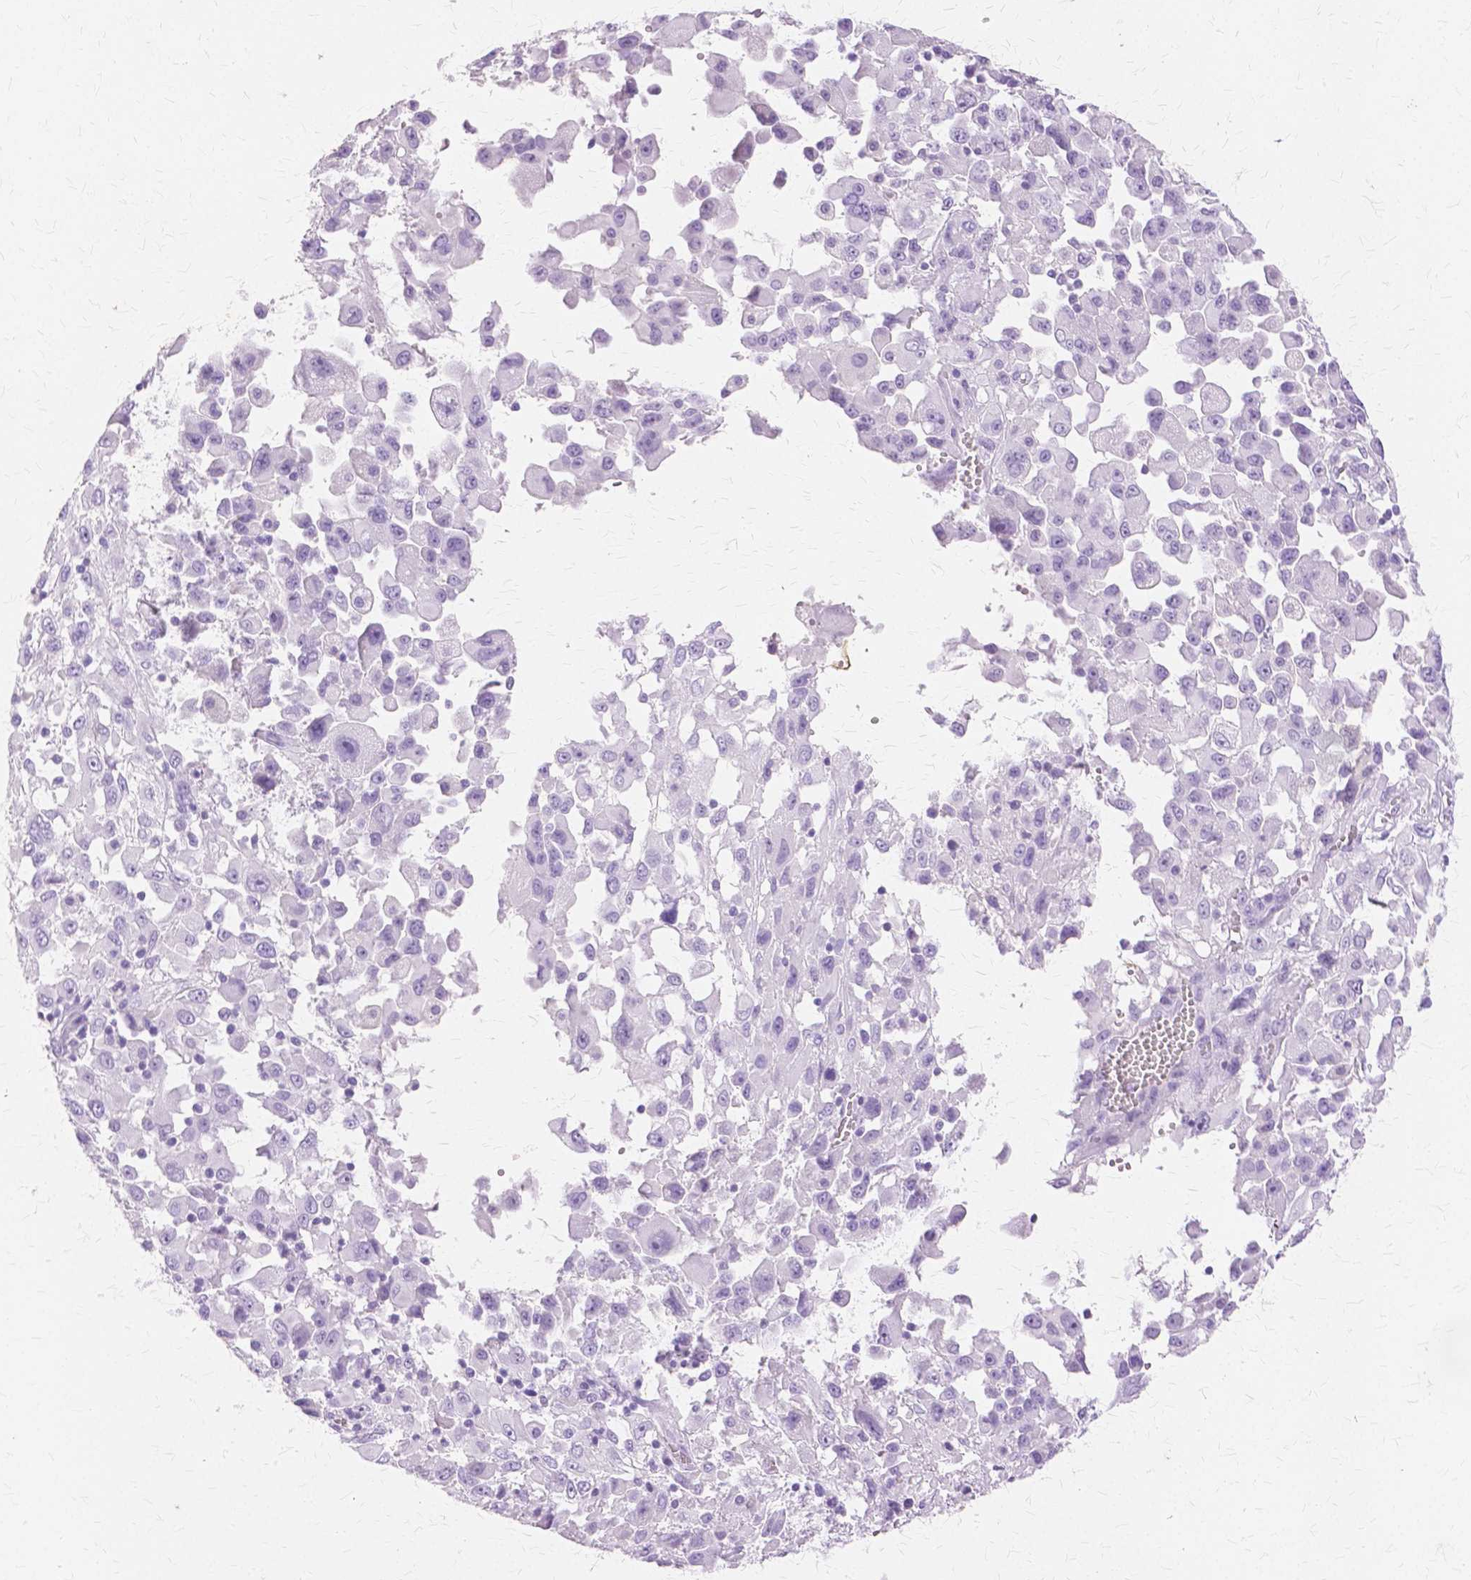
{"staining": {"intensity": "negative", "quantity": "none", "location": "none"}, "tissue": "melanoma", "cell_type": "Tumor cells", "image_type": "cancer", "snomed": [{"axis": "morphology", "description": "Malignant melanoma, Metastatic site"}, {"axis": "topography", "description": "Soft tissue"}], "caption": "Tumor cells are negative for protein expression in human melanoma.", "gene": "TGM1", "patient": {"sex": "male", "age": 50}}